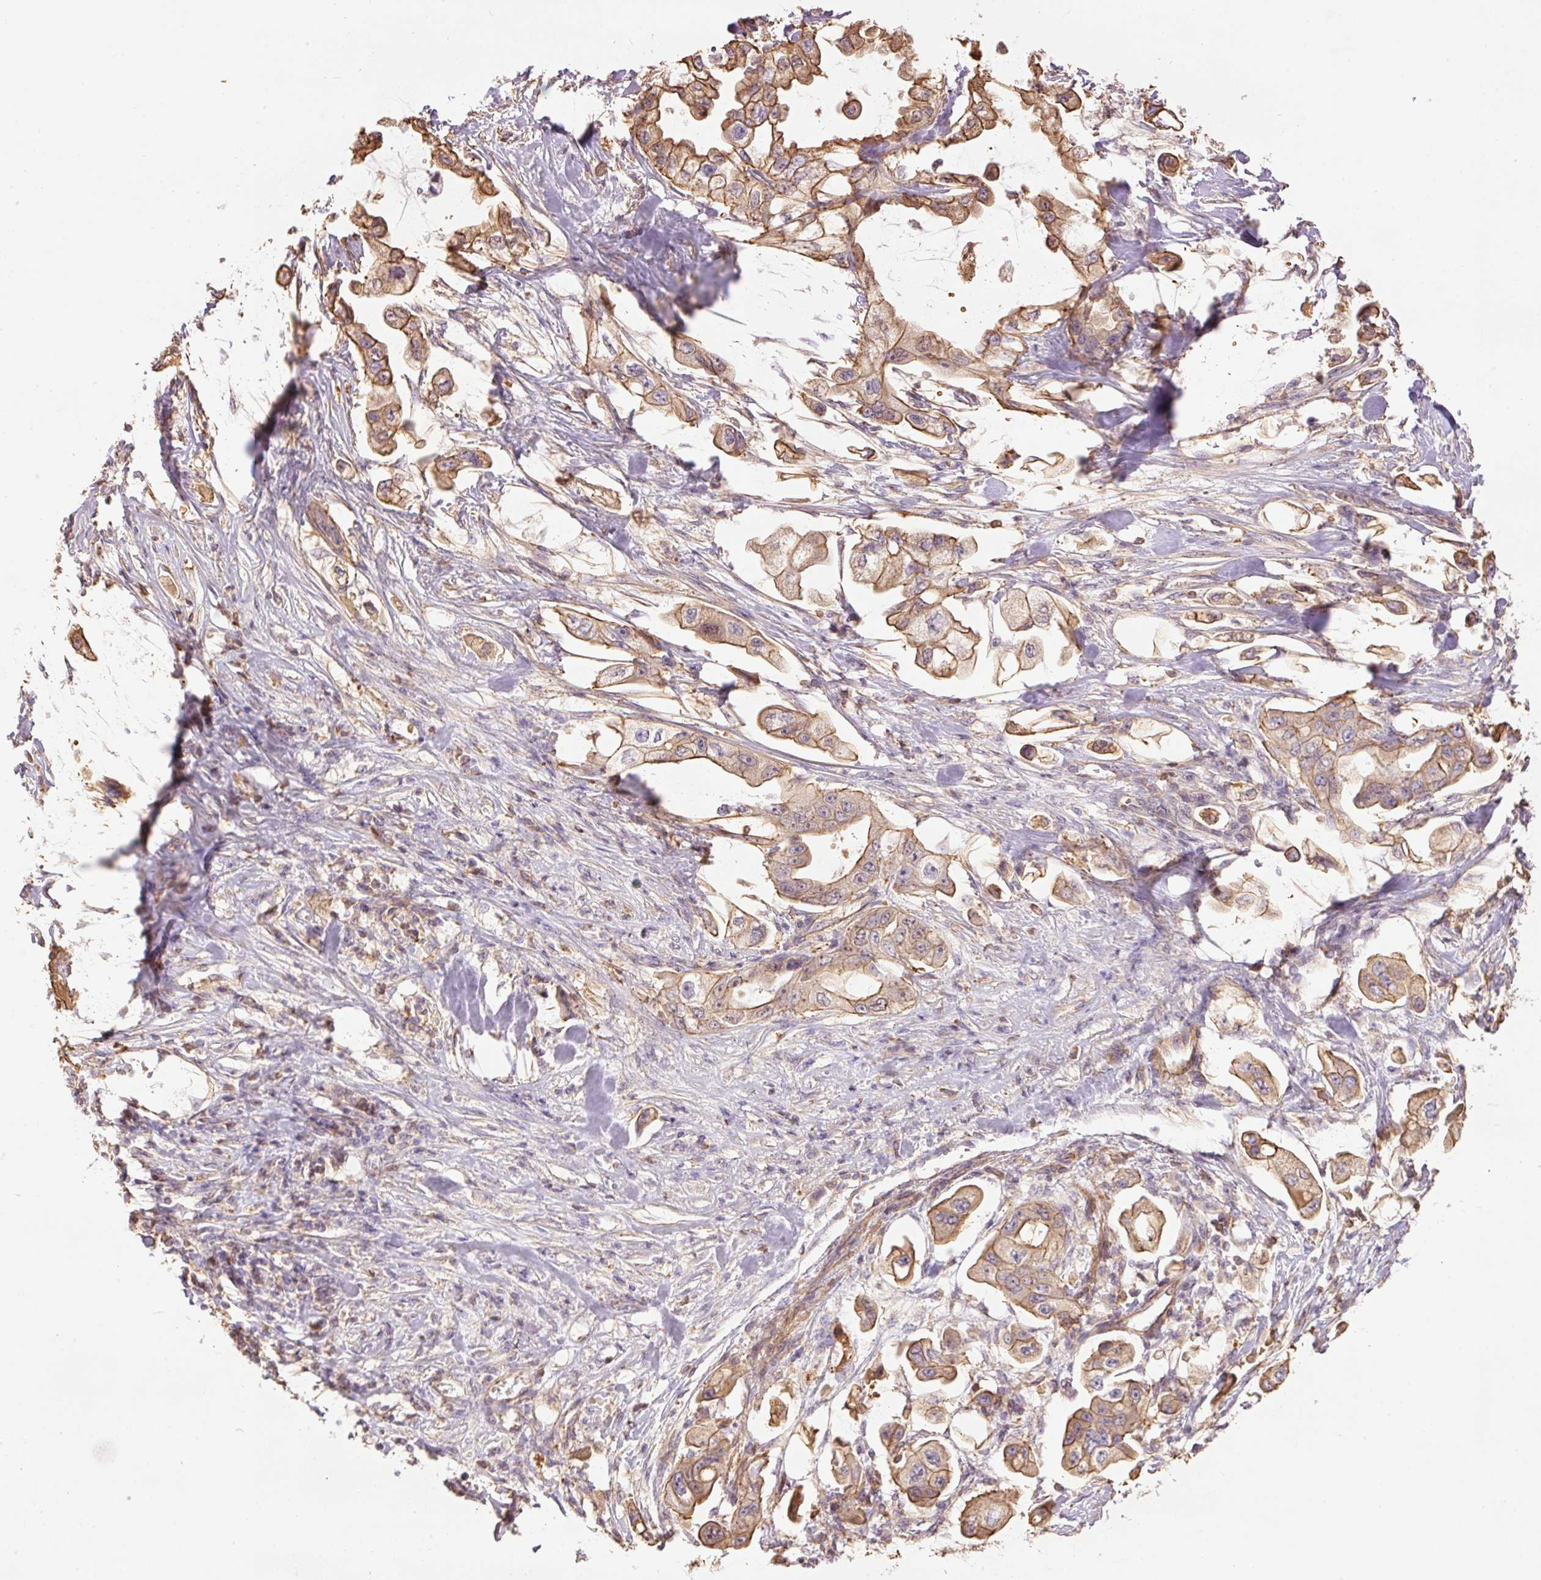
{"staining": {"intensity": "moderate", "quantity": ">75%", "location": "cytoplasmic/membranous"}, "tissue": "stomach cancer", "cell_type": "Tumor cells", "image_type": "cancer", "snomed": [{"axis": "morphology", "description": "Adenocarcinoma, NOS"}, {"axis": "topography", "description": "Stomach"}], "caption": "Protein positivity by immunohistochemistry displays moderate cytoplasmic/membranous positivity in approximately >75% of tumor cells in stomach cancer (adenocarcinoma). Ihc stains the protein in brown and the nuclei are stained blue.", "gene": "PPP1R1B", "patient": {"sex": "male", "age": 62}}